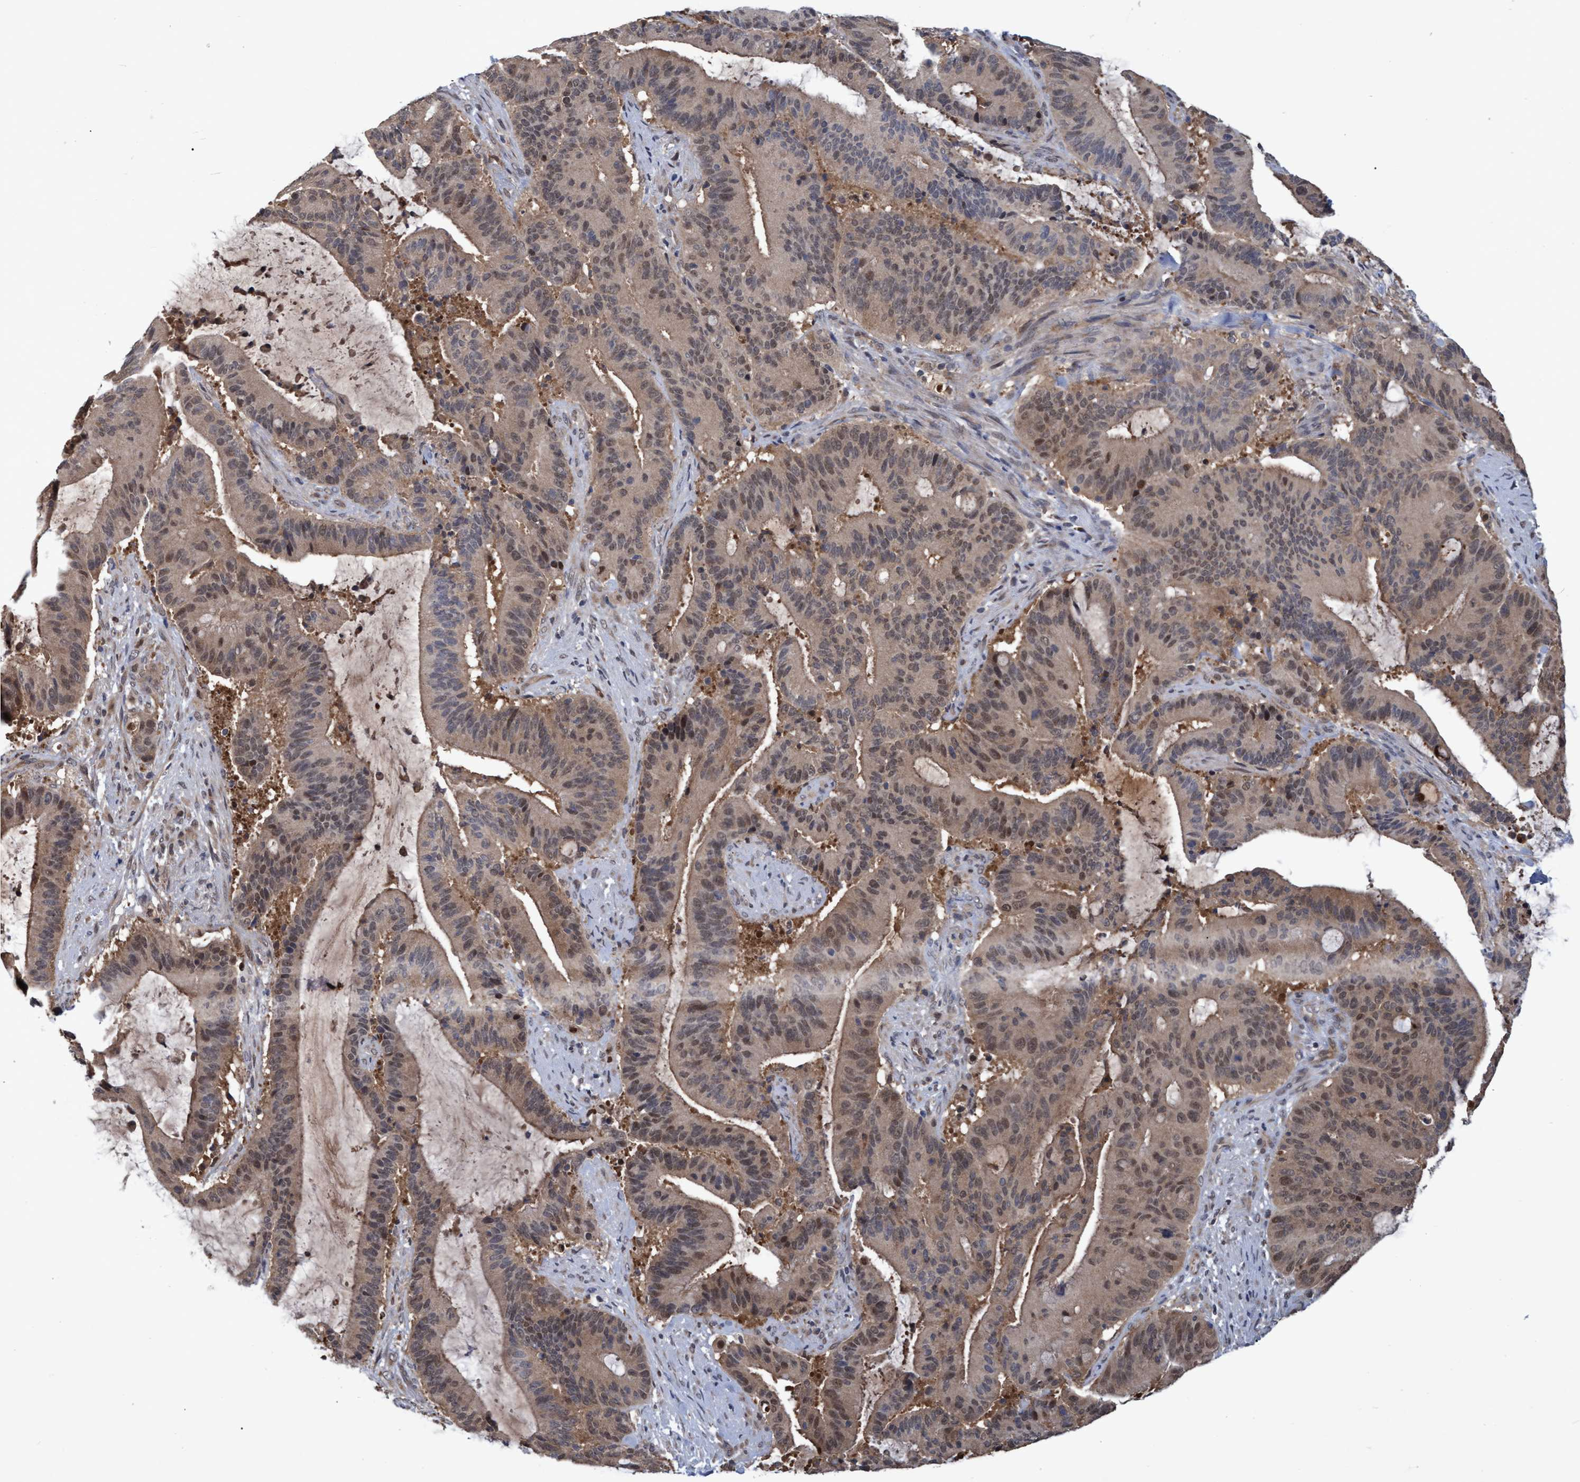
{"staining": {"intensity": "moderate", "quantity": "25%-75%", "location": "cytoplasmic/membranous,nuclear"}, "tissue": "liver cancer", "cell_type": "Tumor cells", "image_type": "cancer", "snomed": [{"axis": "morphology", "description": "Normal tissue, NOS"}, {"axis": "morphology", "description": "Cholangiocarcinoma"}, {"axis": "topography", "description": "Liver"}, {"axis": "topography", "description": "Peripheral nerve tissue"}], "caption": "DAB immunohistochemical staining of human liver cholangiocarcinoma reveals moderate cytoplasmic/membranous and nuclear protein expression in about 25%-75% of tumor cells. (DAB (3,3'-diaminobenzidine) IHC, brown staining for protein, blue staining for nuclei).", "gene": "PSMB6", "patient": {"sex": "female", "age": 73}}